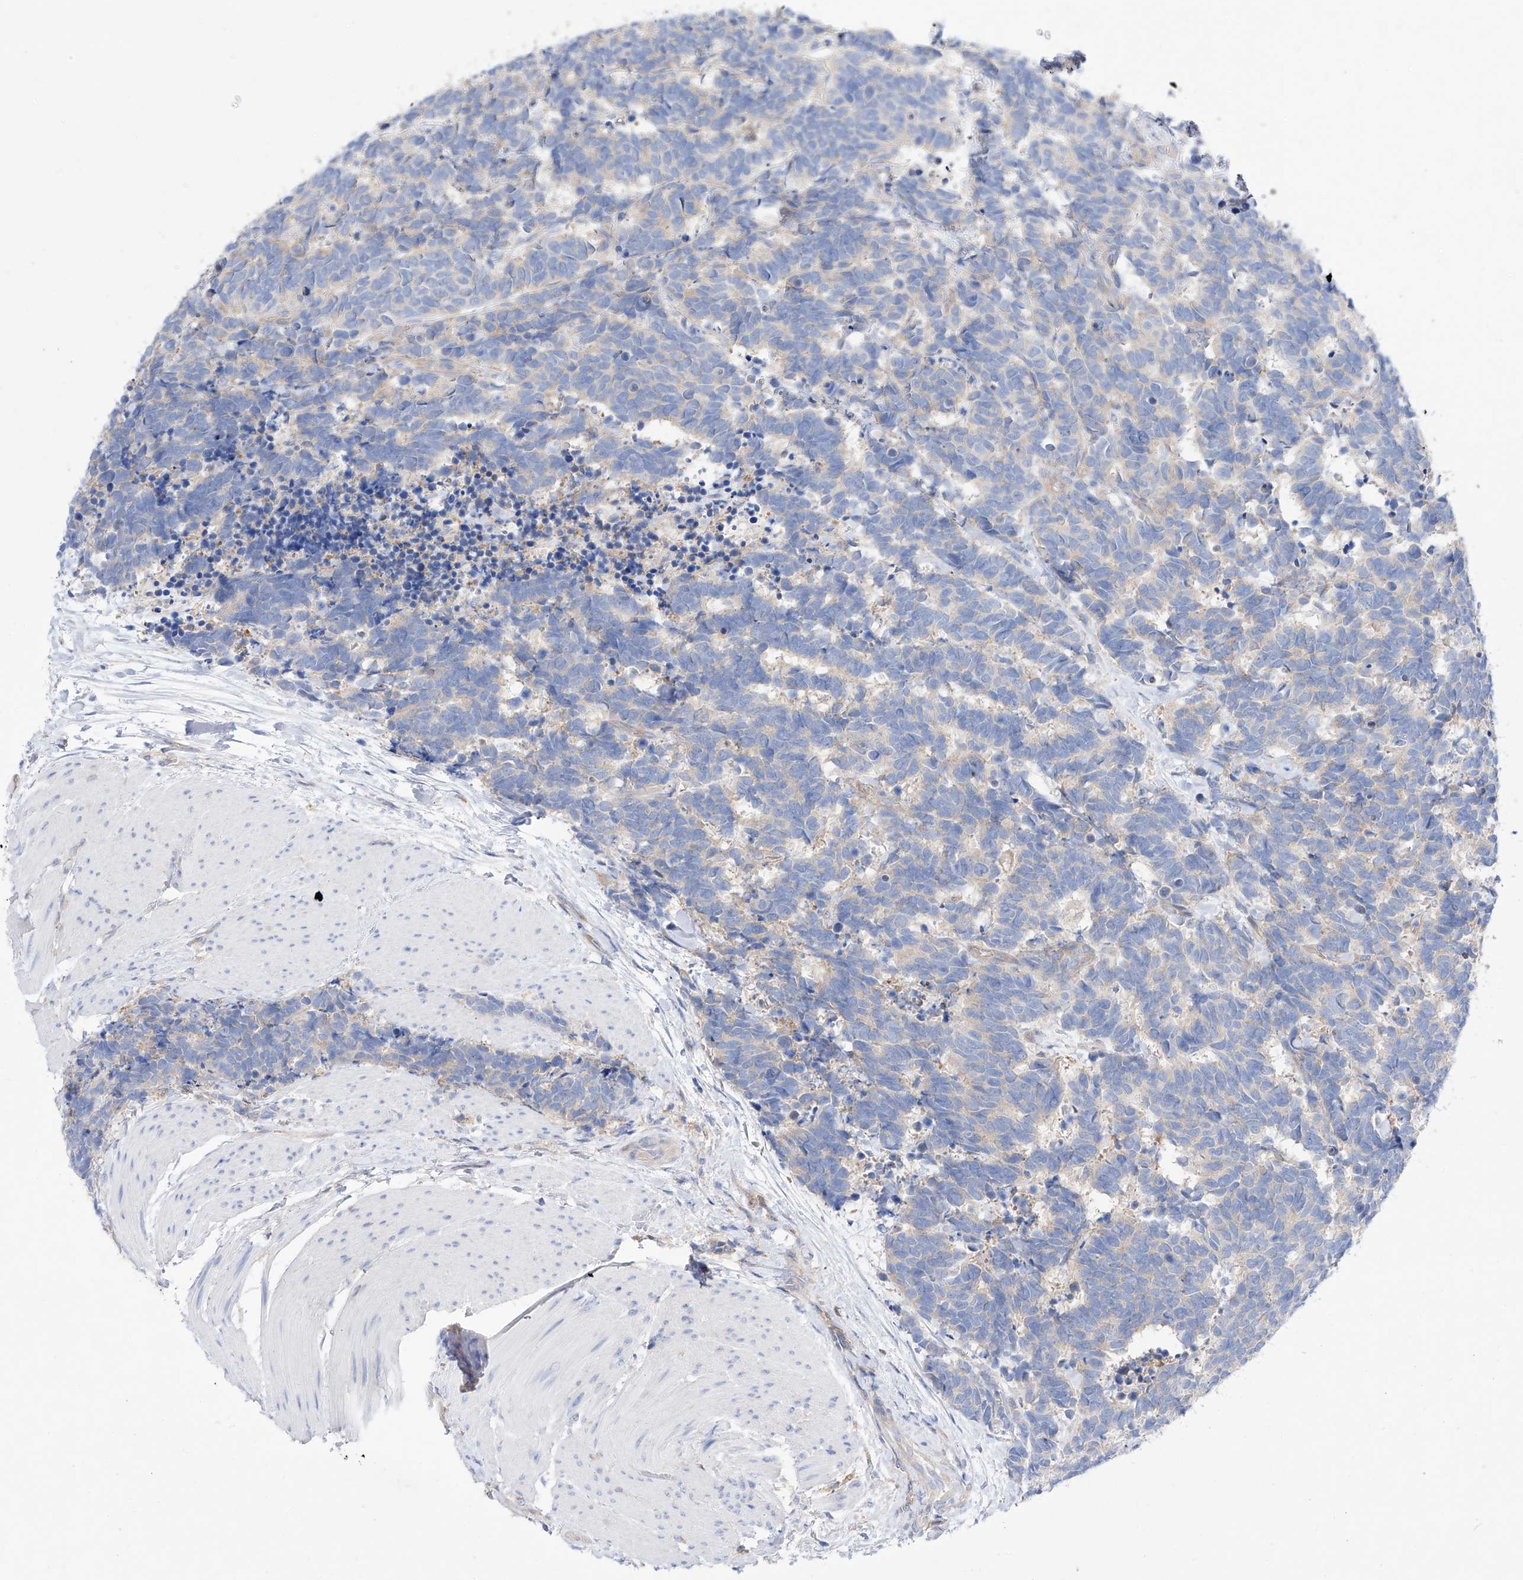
{"staining": {"intensity": "negative", "quantity": "none", "location": "none"}, "tissue": "carcinoid", "cell_type": "Tumor cells", "image_type": "cancer", "snomed": [{"axis": "morphology", "description": "Carcinoma, NOS"}, {"axis": "morphology", "description": "Carcinoid, malignant, NOS"}, {"axis": "topography", "description": "Urinary bladder"}], "caption": "Immunohistochemistry photomicrograph of neoplastic tissue: carcinoid (malignant) stained with DAB (3,3'-diaminobenzidine) exhibits no significant protein expression in tumor cells.", "gene": "ZNF653", "patient": {"sex": "male", "age": 57}}